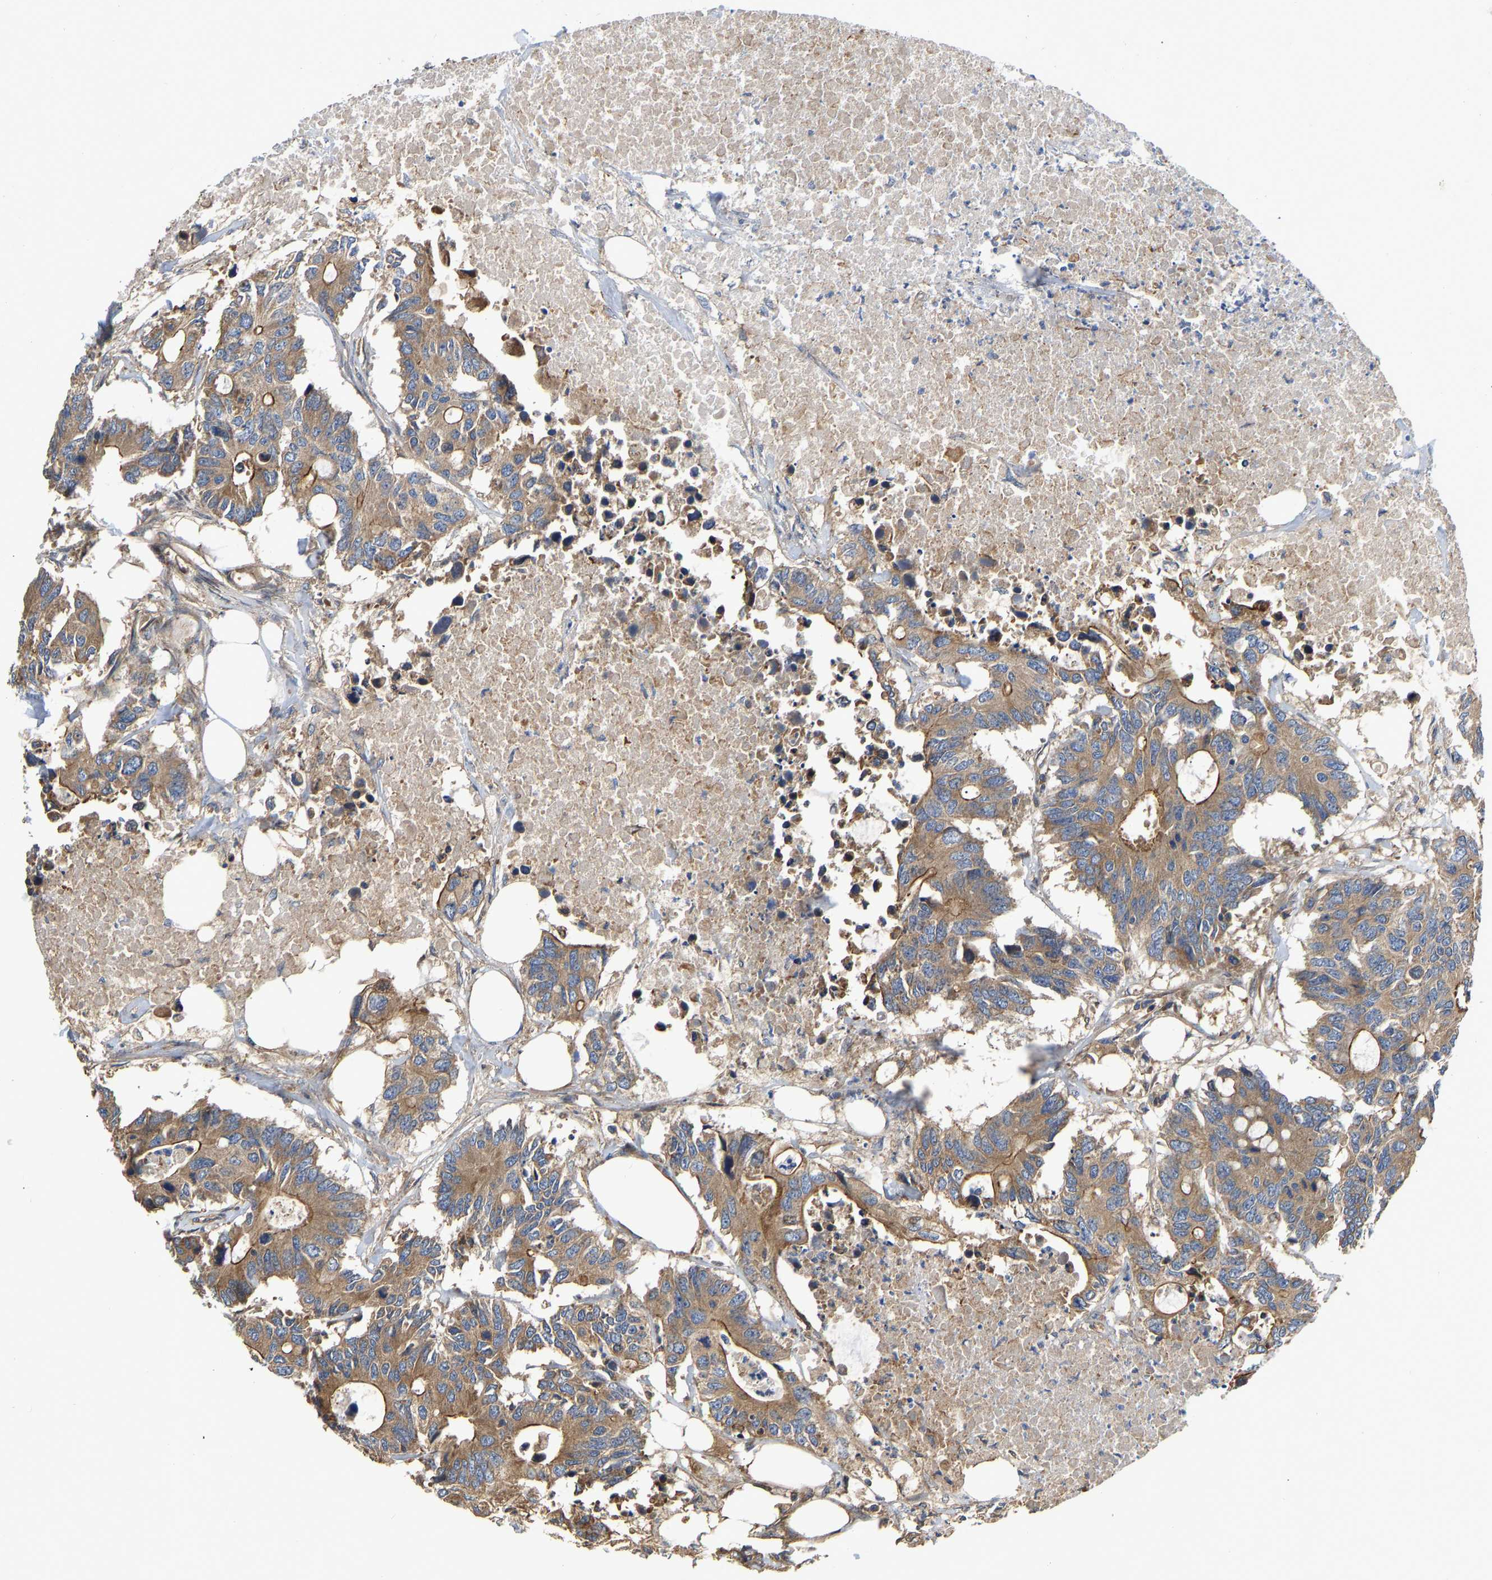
{"staining": {"intensity": "moderate", "quantity": ">75%", "location": "cytoplasmic/membranous"}, "tissue": "colorectal cancer", "cell_type": "Tumor cells", "image_type": "cancer", "snomed": [{"axis": "morphology", "description": "Adenocarcinoma, NOS"}, {"axis": "topography", "description": "Colon"}], "caption": "There is medium levels of moderate cytoplasmic/membranous staining in tumor cells of adenocarcinoma (colorectal), as demonstrated by immunohistochemical staining (brown color).", "gene": "FLNB", "patient": {"sex": "male", "age": 71}}